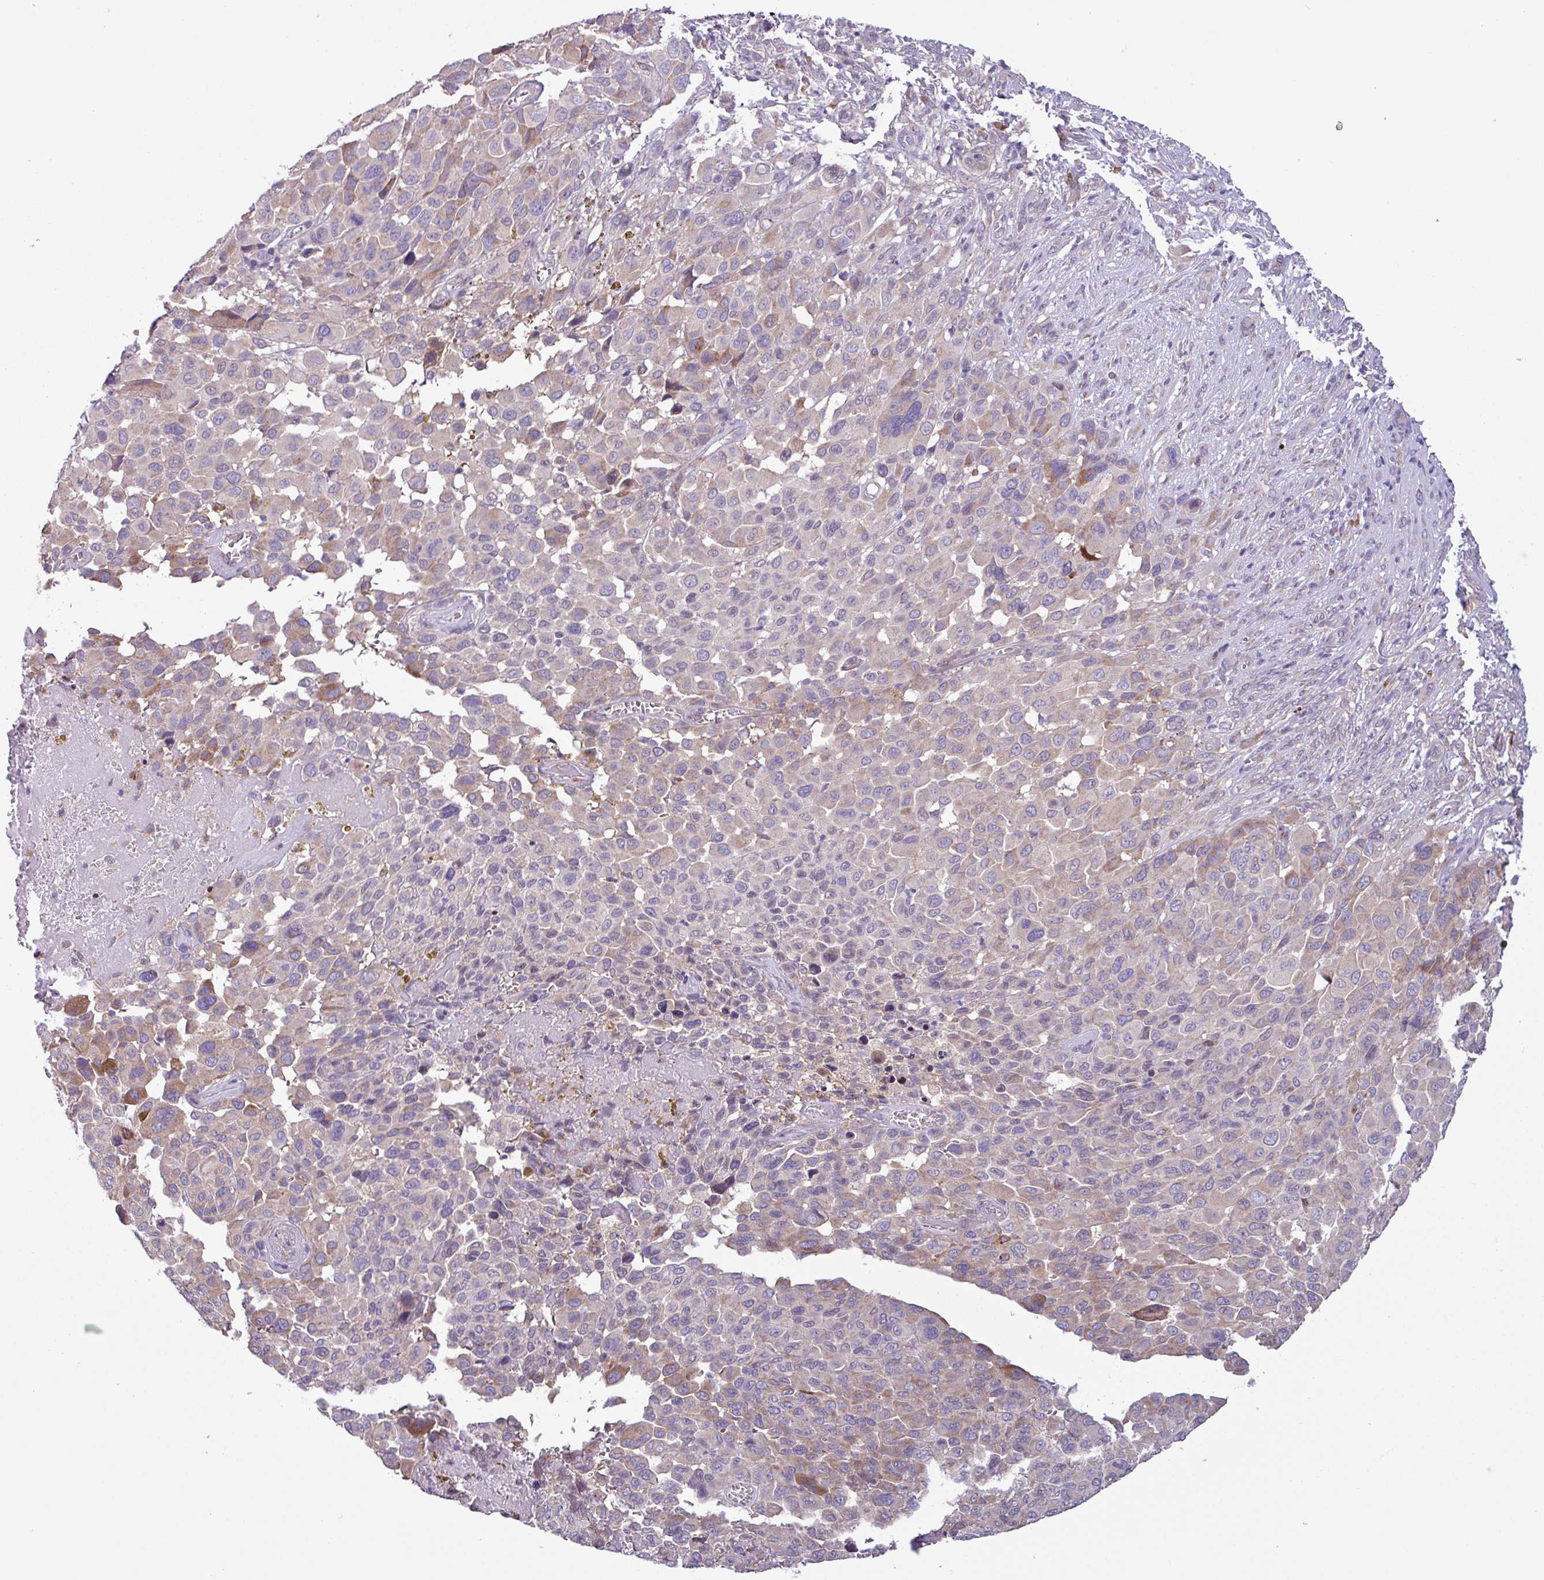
{"staining": {"intensity": "moderate", "quantity": "<25%", "location": "cytoplasmic/membranous"}, "tissue": "melanoma", "cell_type": "Tumor cells", "image_type": "cancer", "snomed": [{"axis": "morphology", "description": "Malignant melanoma, NOS"}, {"axis": "topography", "description": "Skin of trunk"}], "caption": "DAB (3,3'-diaminobenzidine) immunohistochemical staining of human malignant melanoma demonstrates moderate cytoplasmic/membranous protein expression in approximately <25% of tumor cells.", "gene": "C20orf27", "patient": {"sex": "male", "age": 71}}